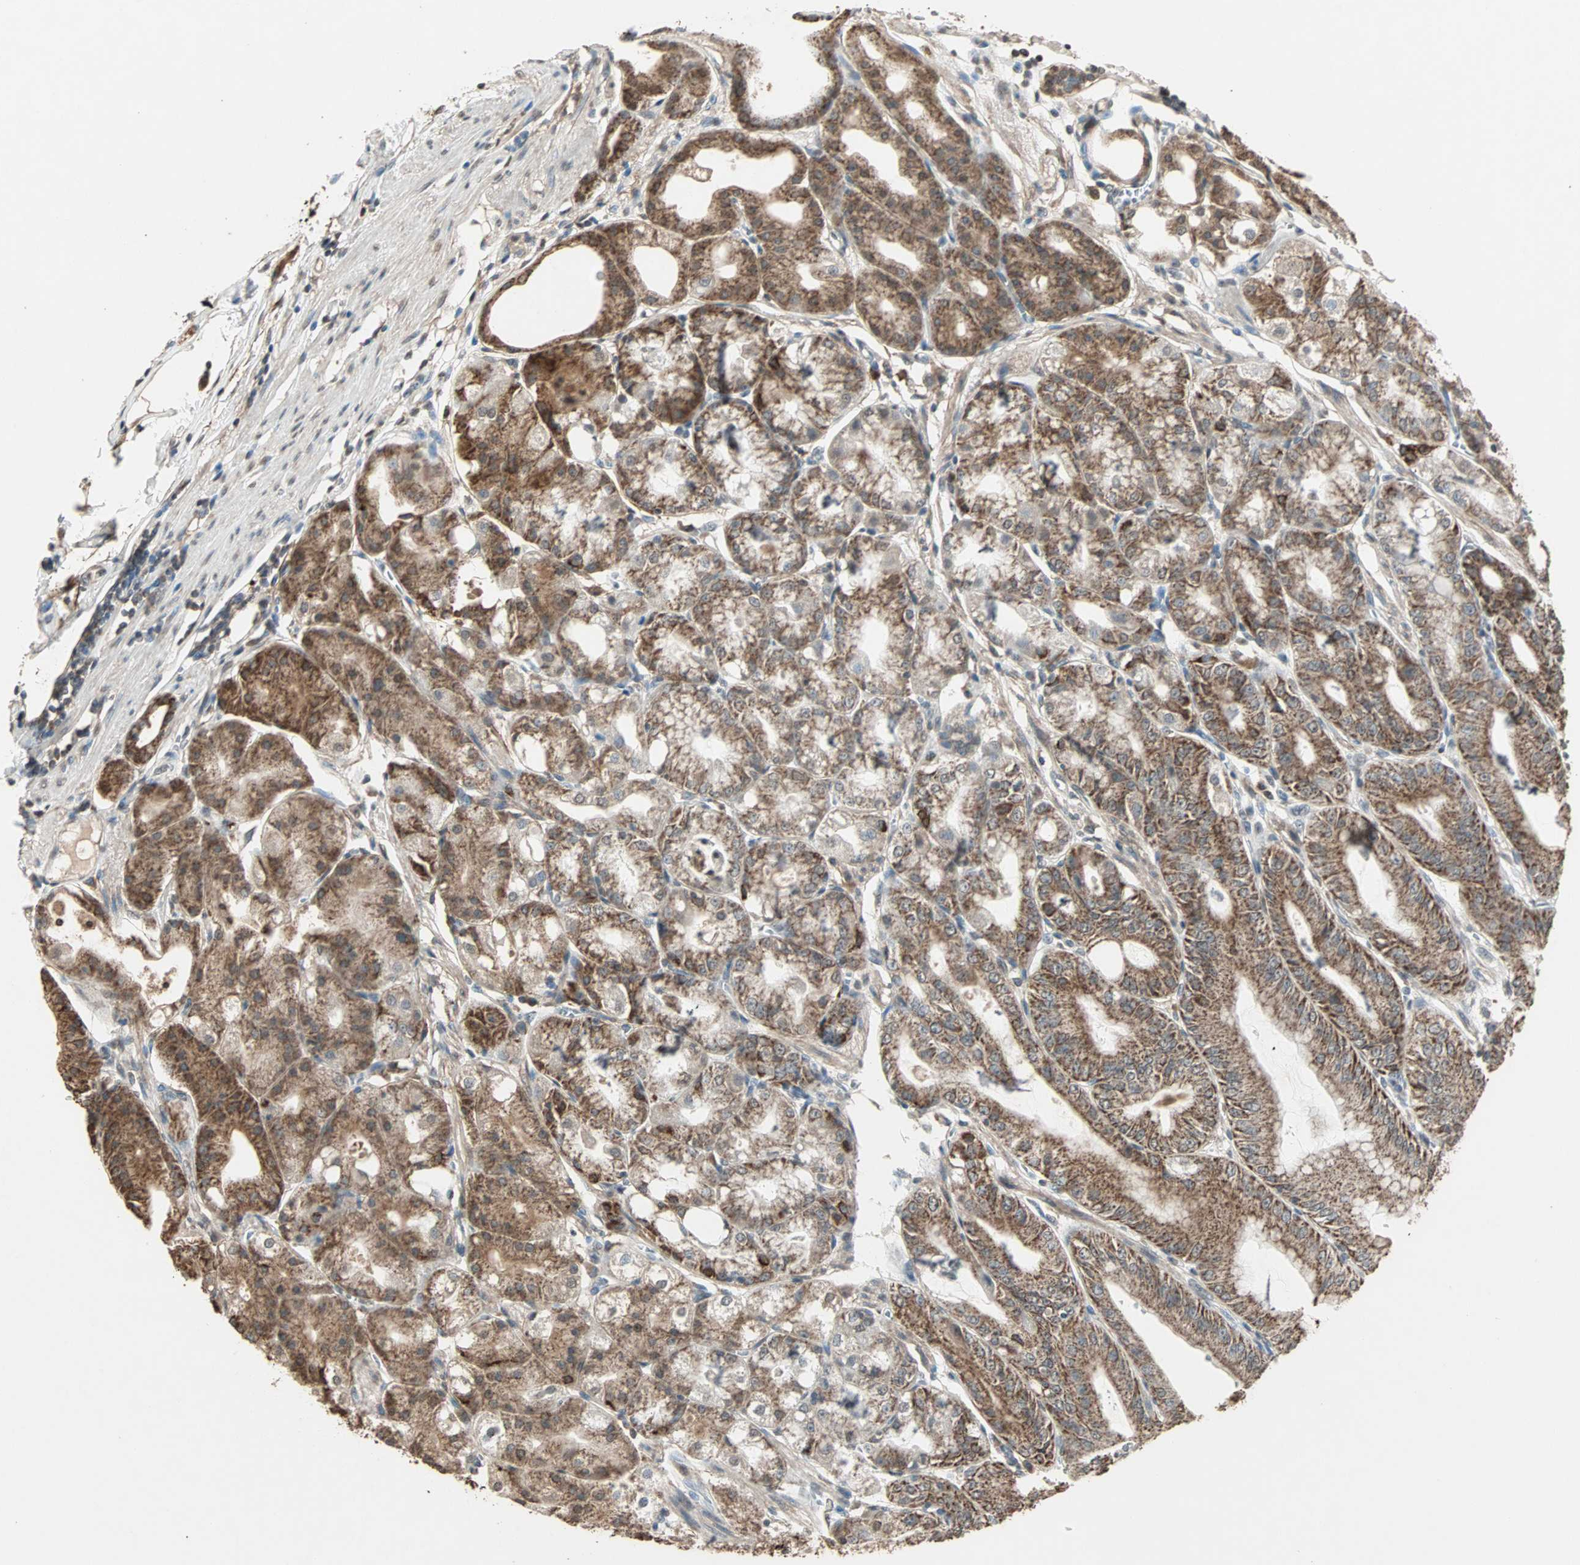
{"staining": {"intensity": "strong", "quantity": ">75%", "location": "cytoplasmic/membranous"}, "tissue": "stomach", "cell_type": "Glandular cells", "image_type": "normal", "snomed": [{"axis": "morphology", "description": "Normal tissue, NOS"}, {"axis": "topography", "description": "Stomach, lower"}], "caption": "A brown stain shows strong cytoplasmic/membranous positivity of a protein in glandular cells of normal human stomach.", "gene": "PRELID1", "patient": {"sex": "male", "age": 71}}